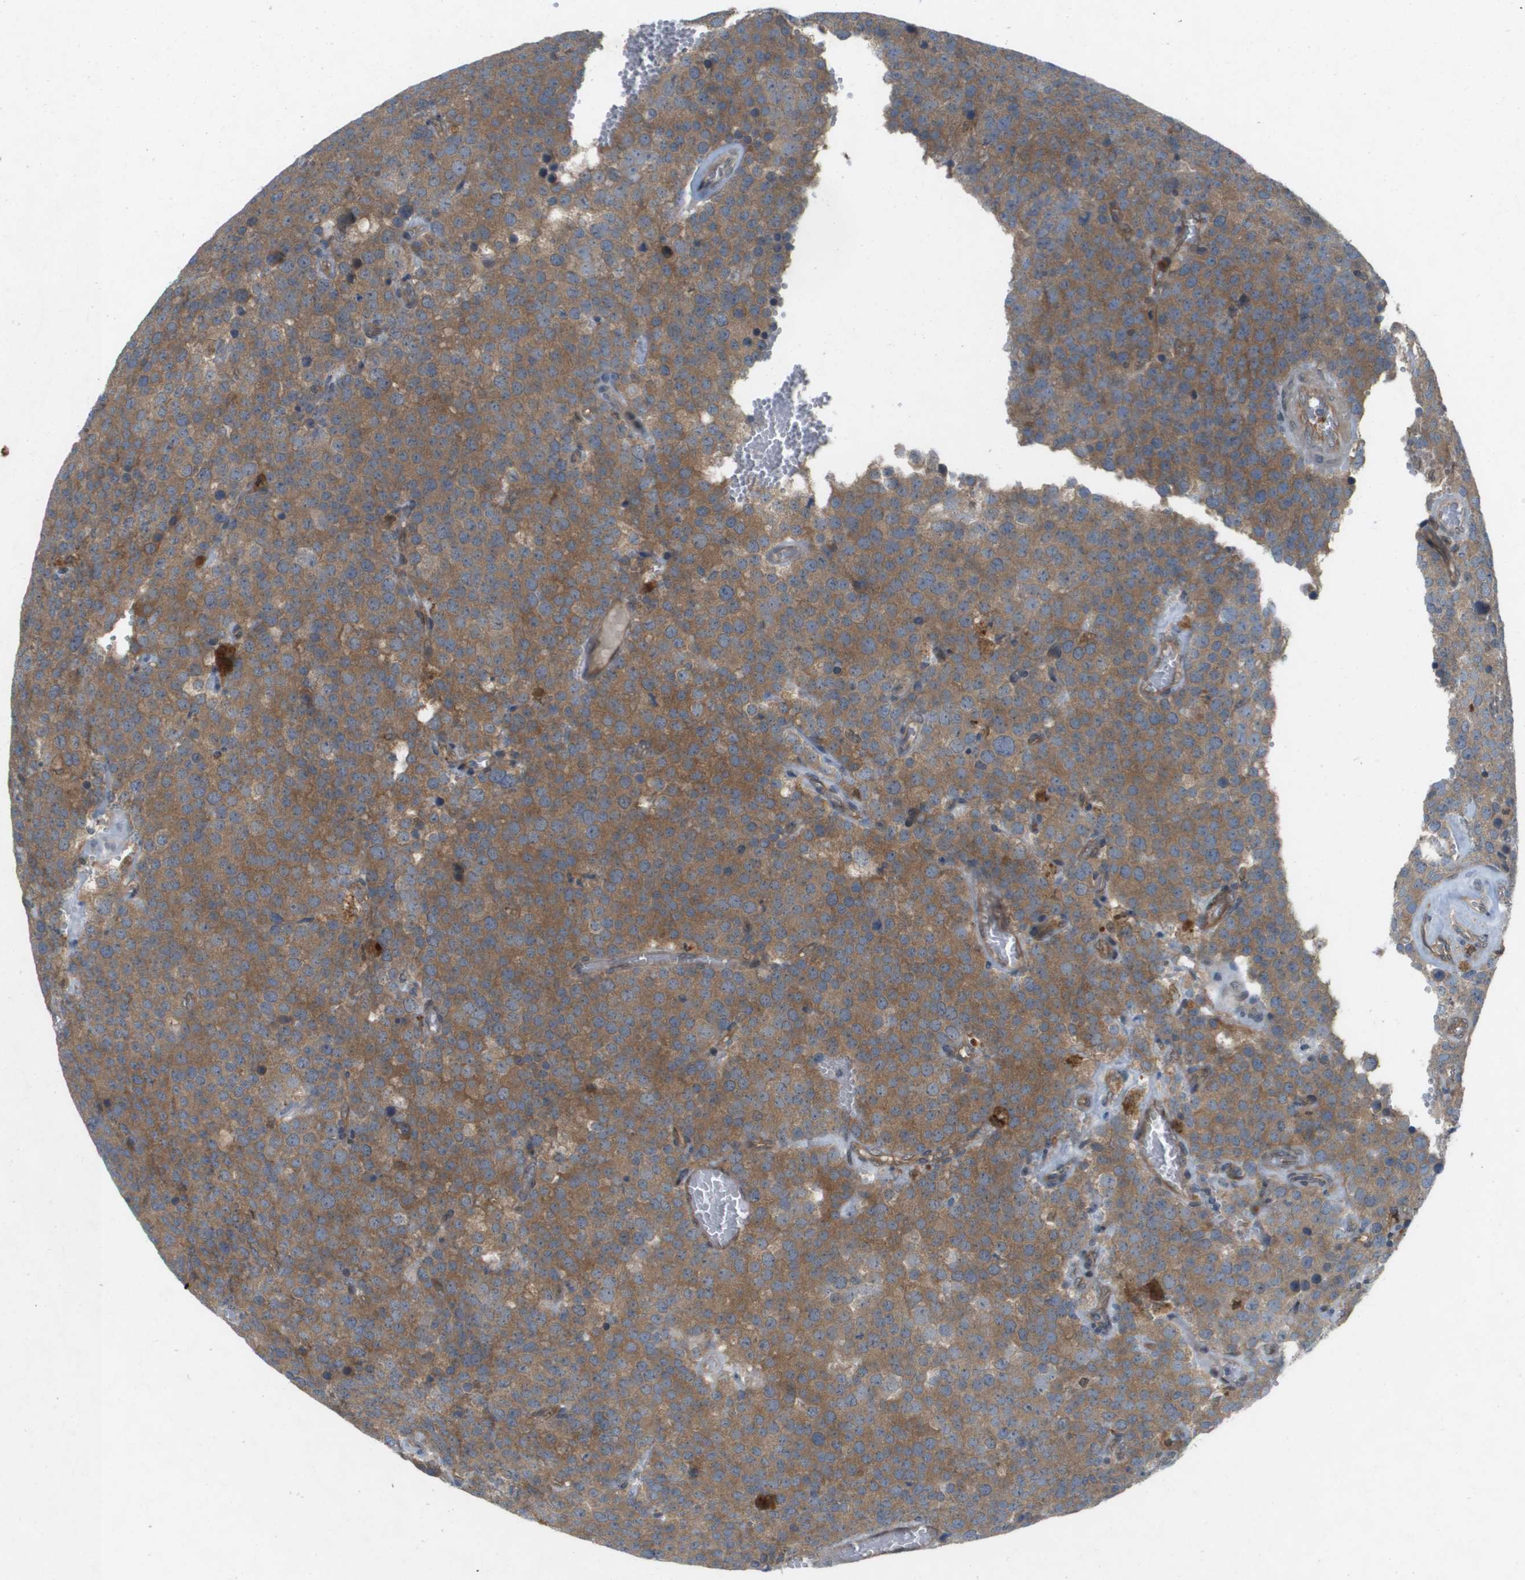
{"staining": {"intensity": "moderate", "quantity": ">75%", "location": "cytoplasmic/membranous"}, "tissue": "testis cancer", "cell_type": "Tumor cells", "image_type": "cancer", "snomed": [{"axis": "morphology", "description": "Normal tissue, NOS"}, {"axis": "morphology", "description": "Seminoma, NOS"}, {"axis": "topography", "description": "Testis"}], "caption": "Testis cancer stained with a brown dye exhibits moderate cytoplasmic/membranous positive positivity in about >75% of tumor cells.", "gene": "PALD1", "patient": {"sex": "male", "age": 71}}